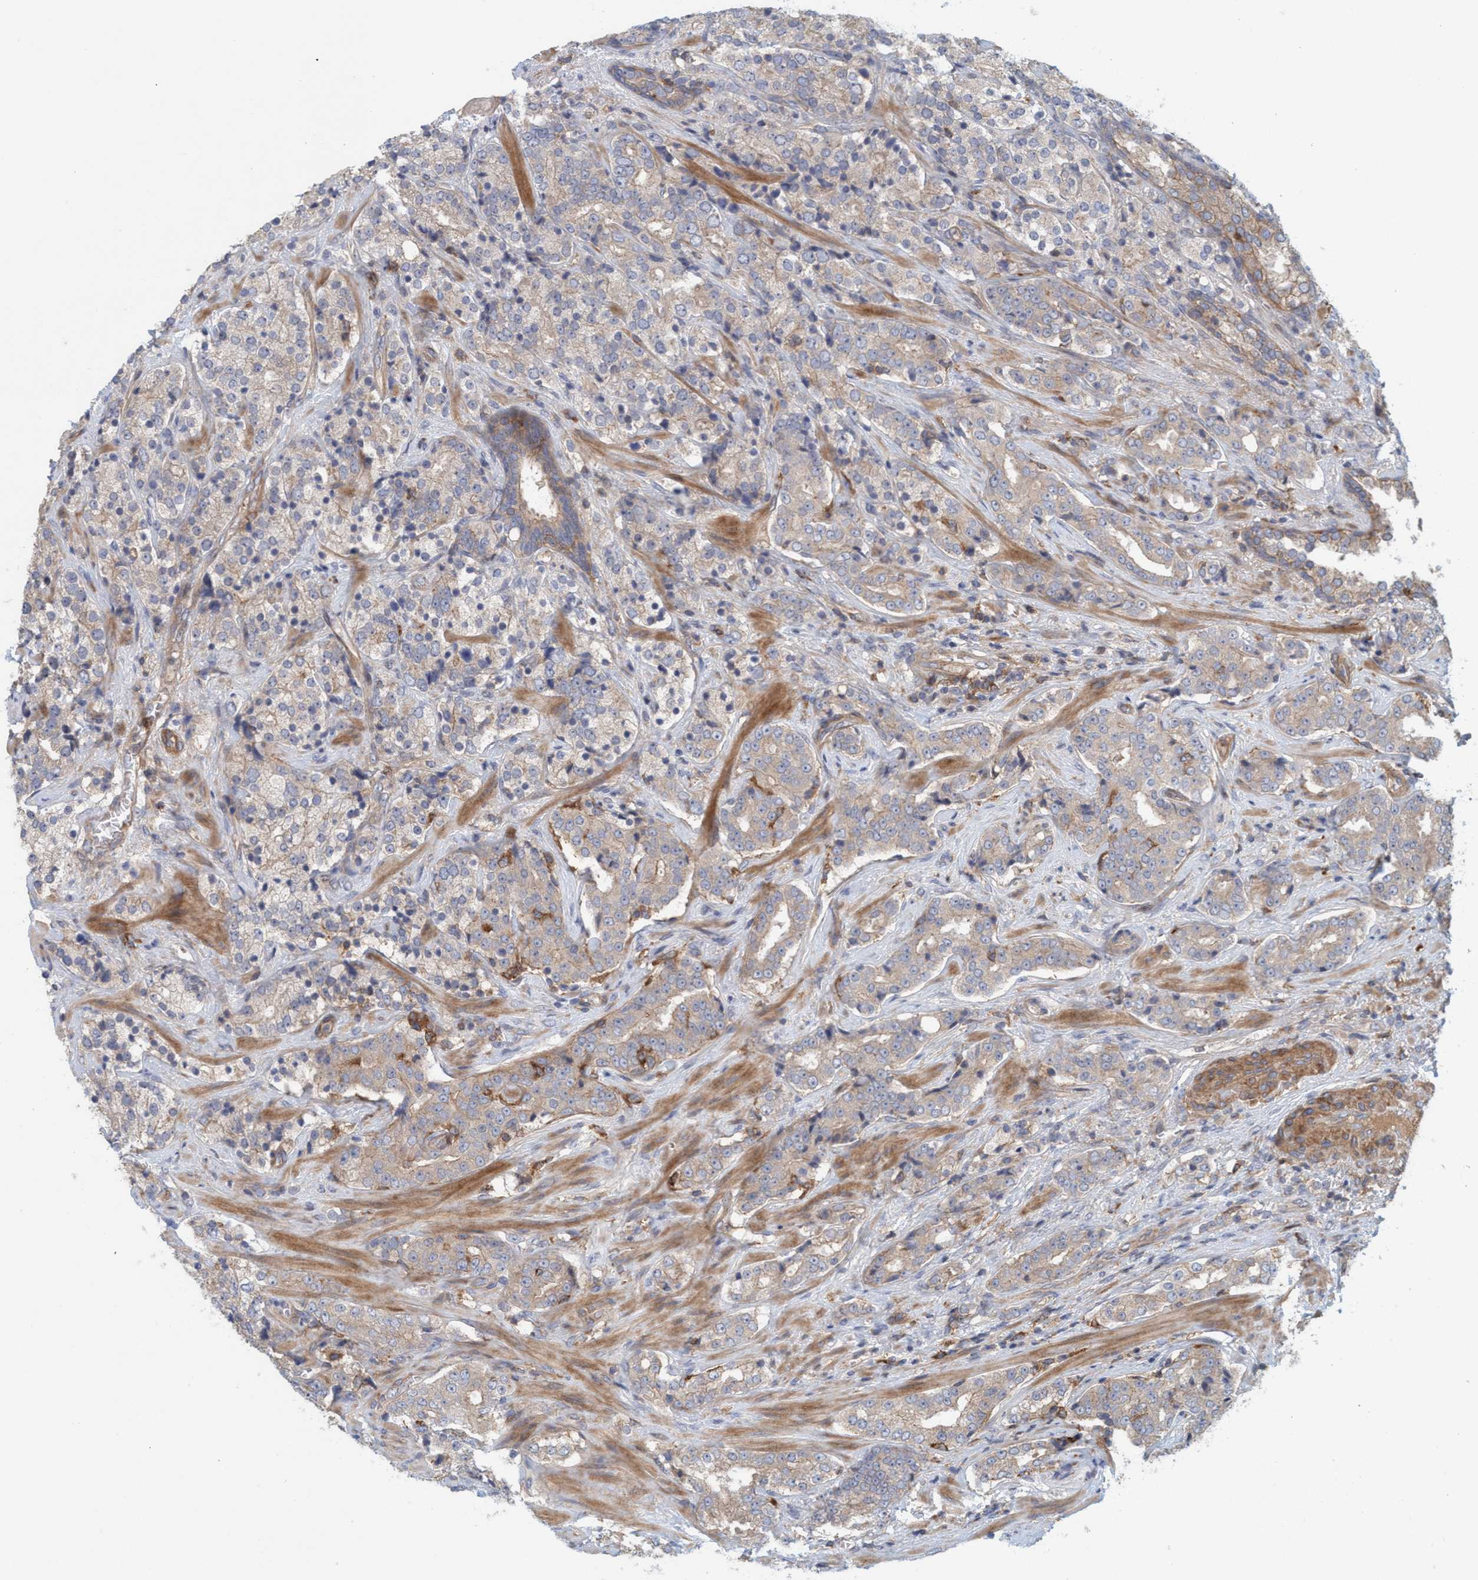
{"staining": {"intensity": "weak", "quantity": ">75%", "location": "cytoplasmic/membranous"}, "tissue": "prostate cancer", "cell_type": "Tumor cells", "image_type": "cancer", "snomed": [{"axis": "morphology", "description": "Adenocarcinoma, High grade"}, {"axis": "topography", "description": "Prostate"}], "caption": "Prostate high-grade adenocarcinoma stained with immunohistochemistry demonstrates weak cytoplasmic/membranous expression in approximately >75% of tumor cells.", "gene": "SPECC1", "patient": {"sex": "male", "age": 71}}